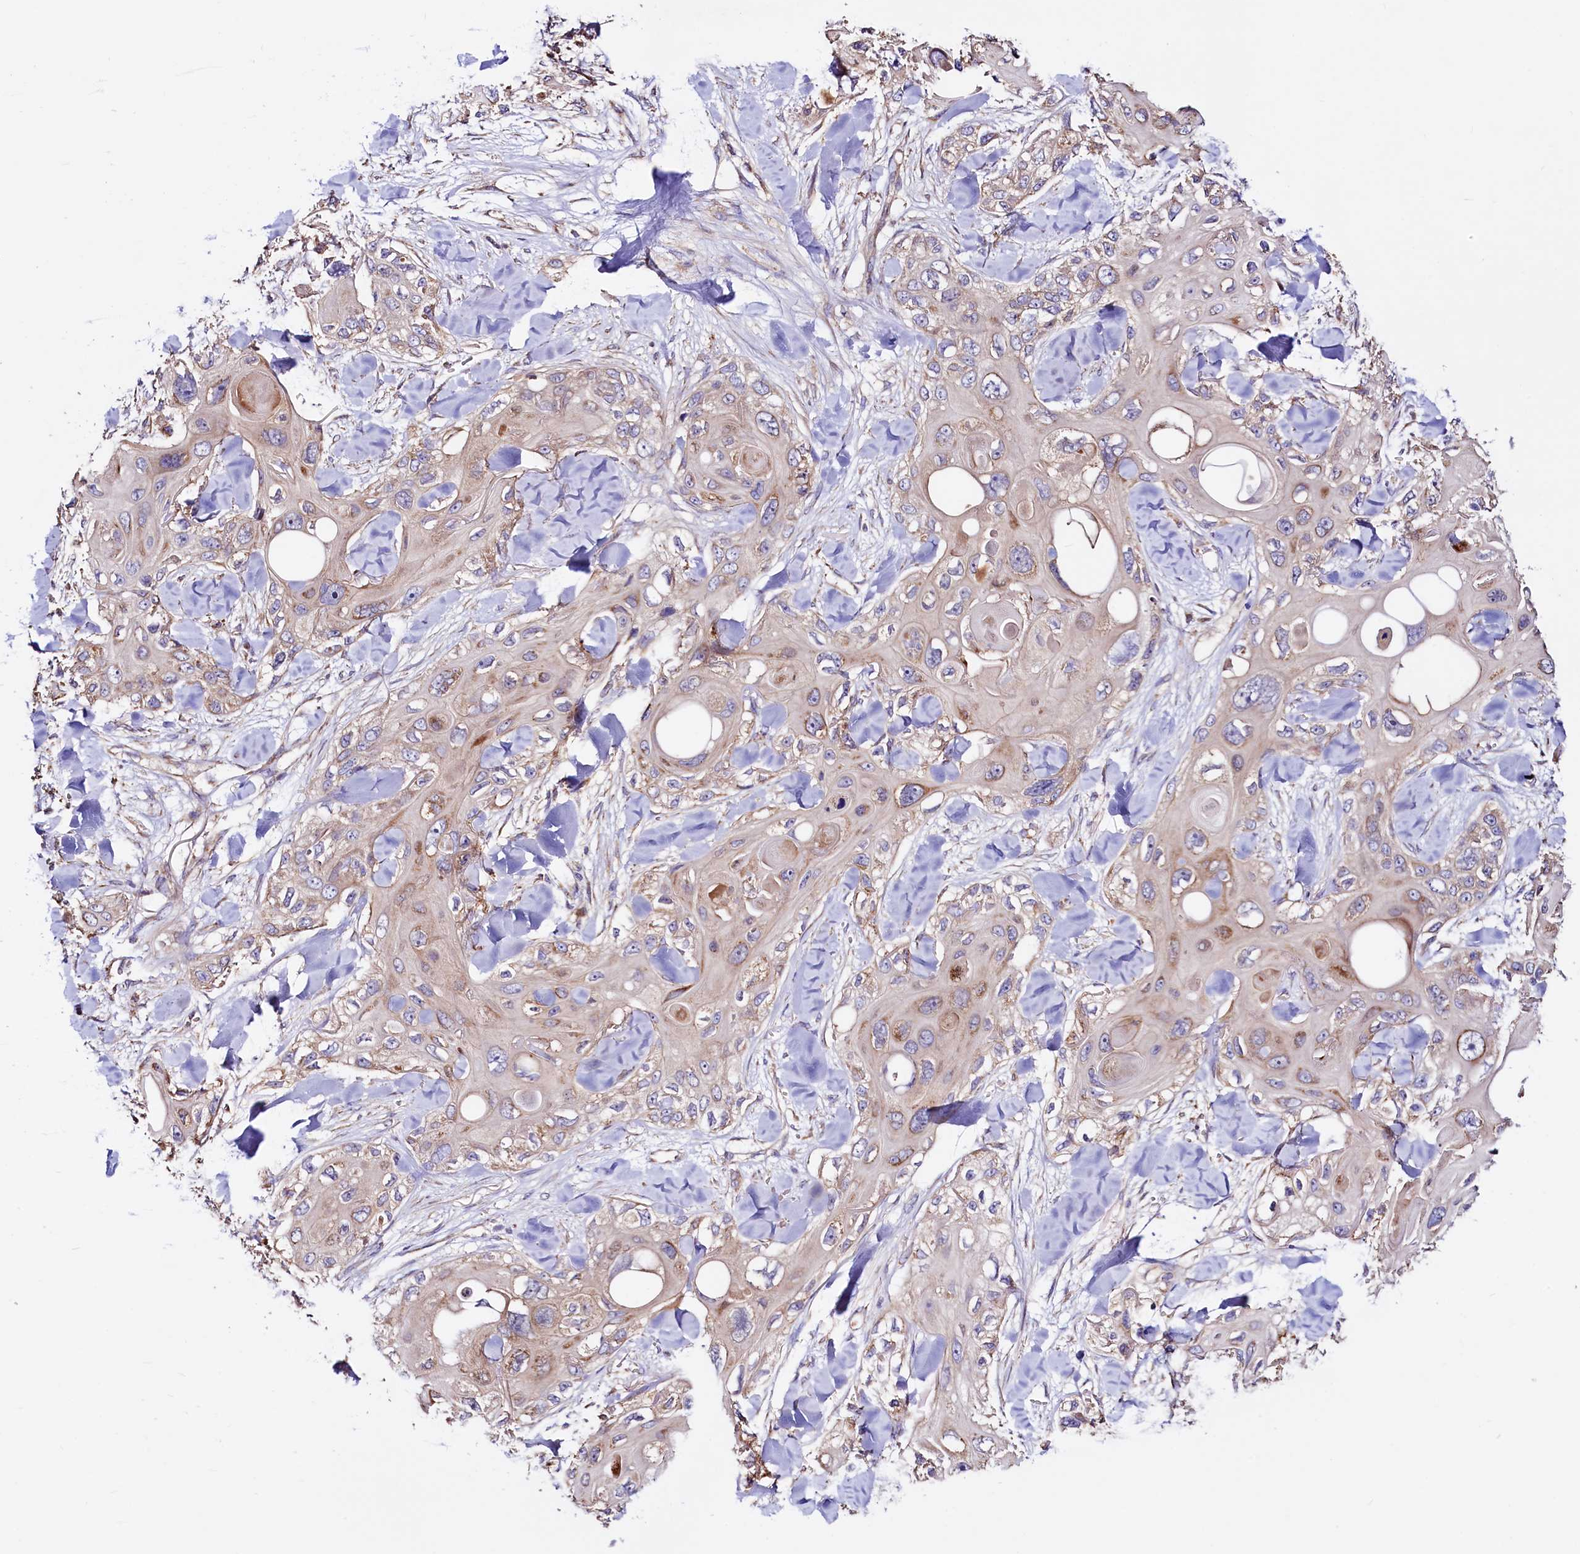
{"staining": {"intensity": "weak", "quantity": "<25%", "location": "cytoplasmic/membranous"}, "tissue": "skin cancer", "cell_type": "Tumor cells", "image_type": "cancer", "snomed": [{"axis": "morphology", "description": "Normal tissue, NOS"}, {"axis": "morphology", "description": "Squamous cell carcinoma, NOS"}, {"axis": "topography", "description": "Skin"}], "caption": "High magnification brightfield microscopy of skin cancer stained with DAB (3,3'-diaminobenzidine) (brown) and counterstained with hematoxylin (blue): tumor cells show no significant expression.", "gene": "CIAO3", "patient": {"sex": "male", "age": 72}}